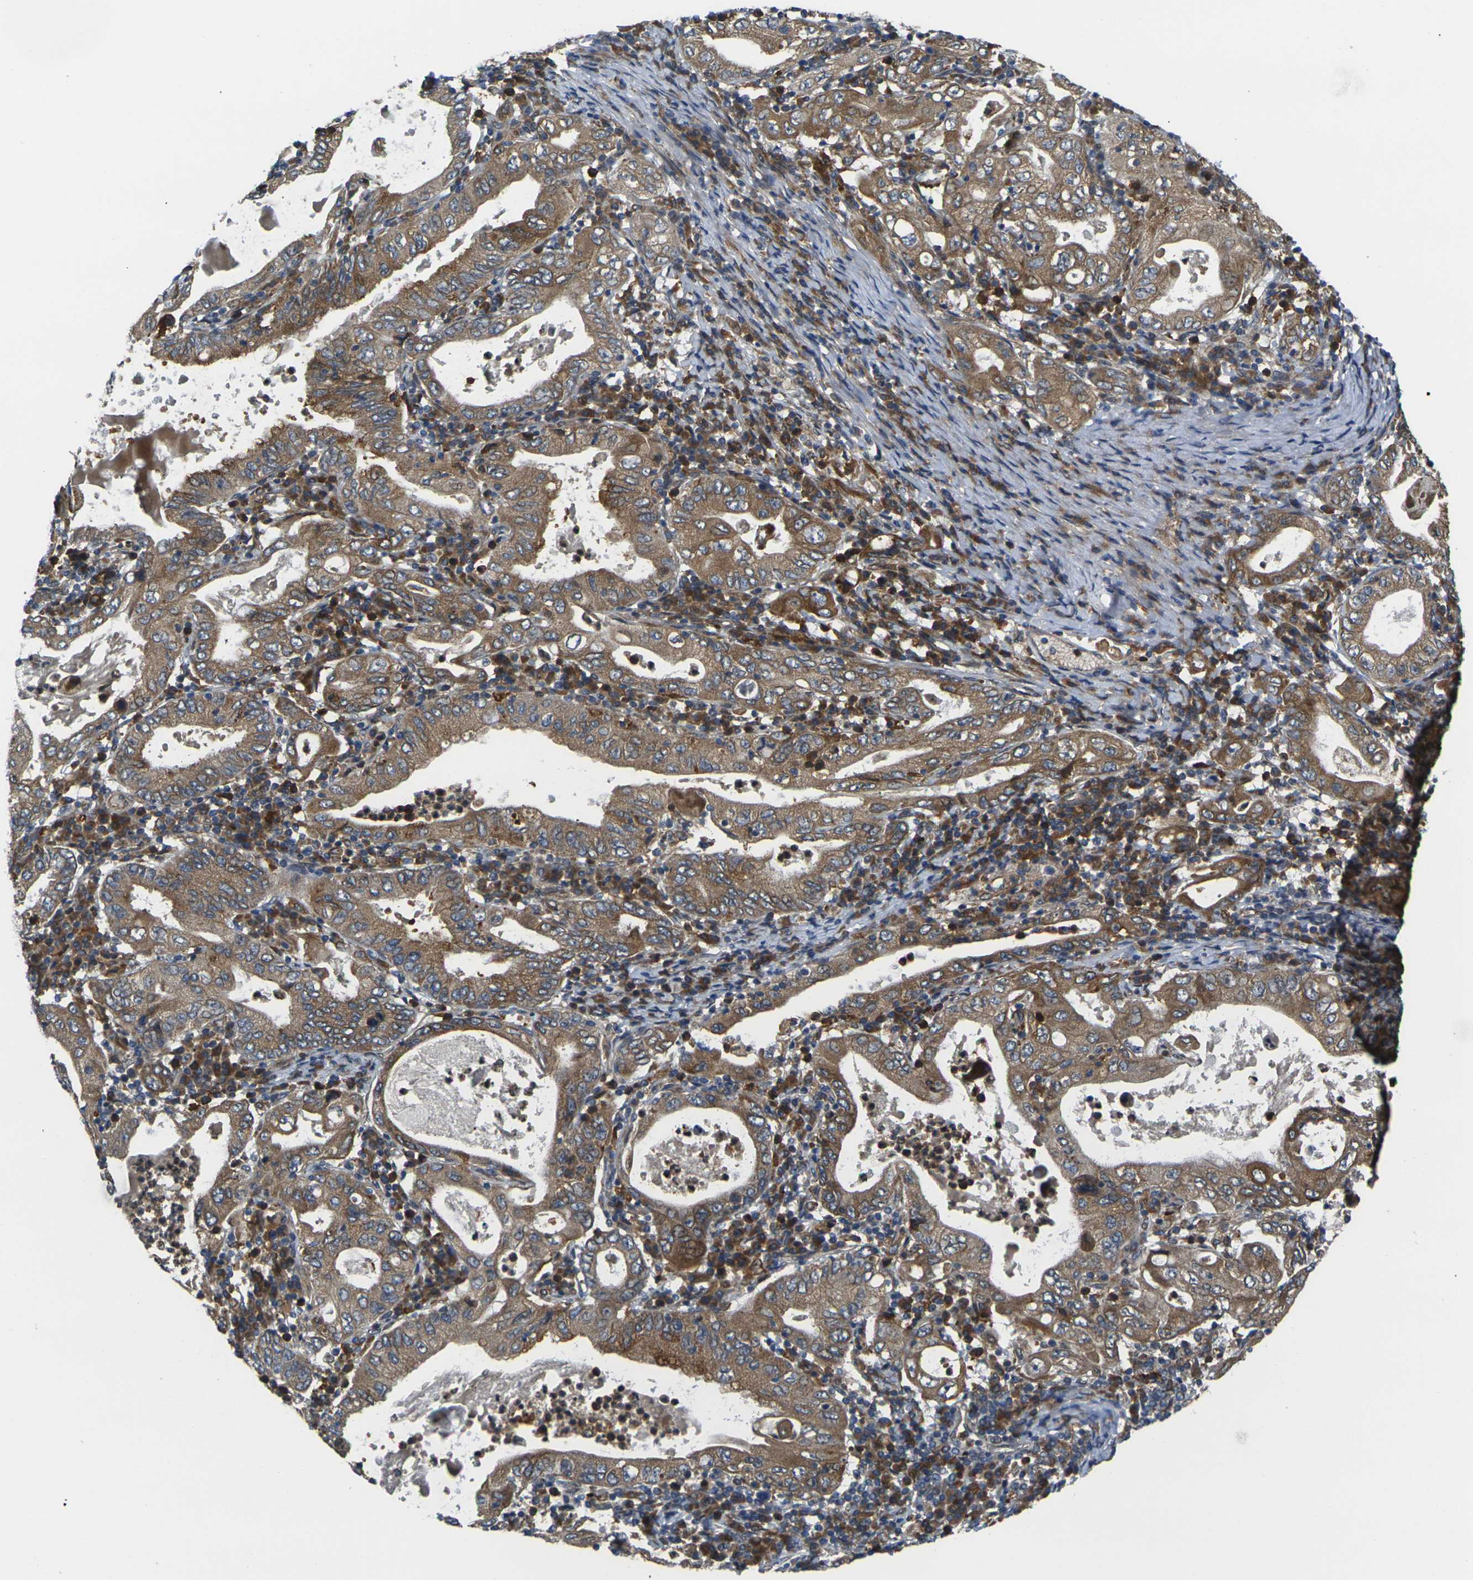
{"staining": {"intensity": "moderate", "quantity": ">75%", "location": "cytoplasmic/membranous"}, "tissue": "stomach cancer", "cell_type": "Tumor cells", "image_type": "cancer", "snomed": [{"axis": "morphology", "description": "Normal tissue, NOS"}, {"axis": "morphology", "description": "Adenocarcinoma, NOS"}, {"axis": "topography", "description": "Esophagus"}, {"axis": "topography", "description": "Stomach, upper"}, {"axis": "topography", "description": "Peripheral nerve tissue"}], "caption": "Protein staining reveals moderate cytoplasmic/membranous staining in approximately >75% of tumor cells in stomach cancer (adenocarcinoma).", "gene": "FZD1", "patient": {"sex": "male", "age": 62}}